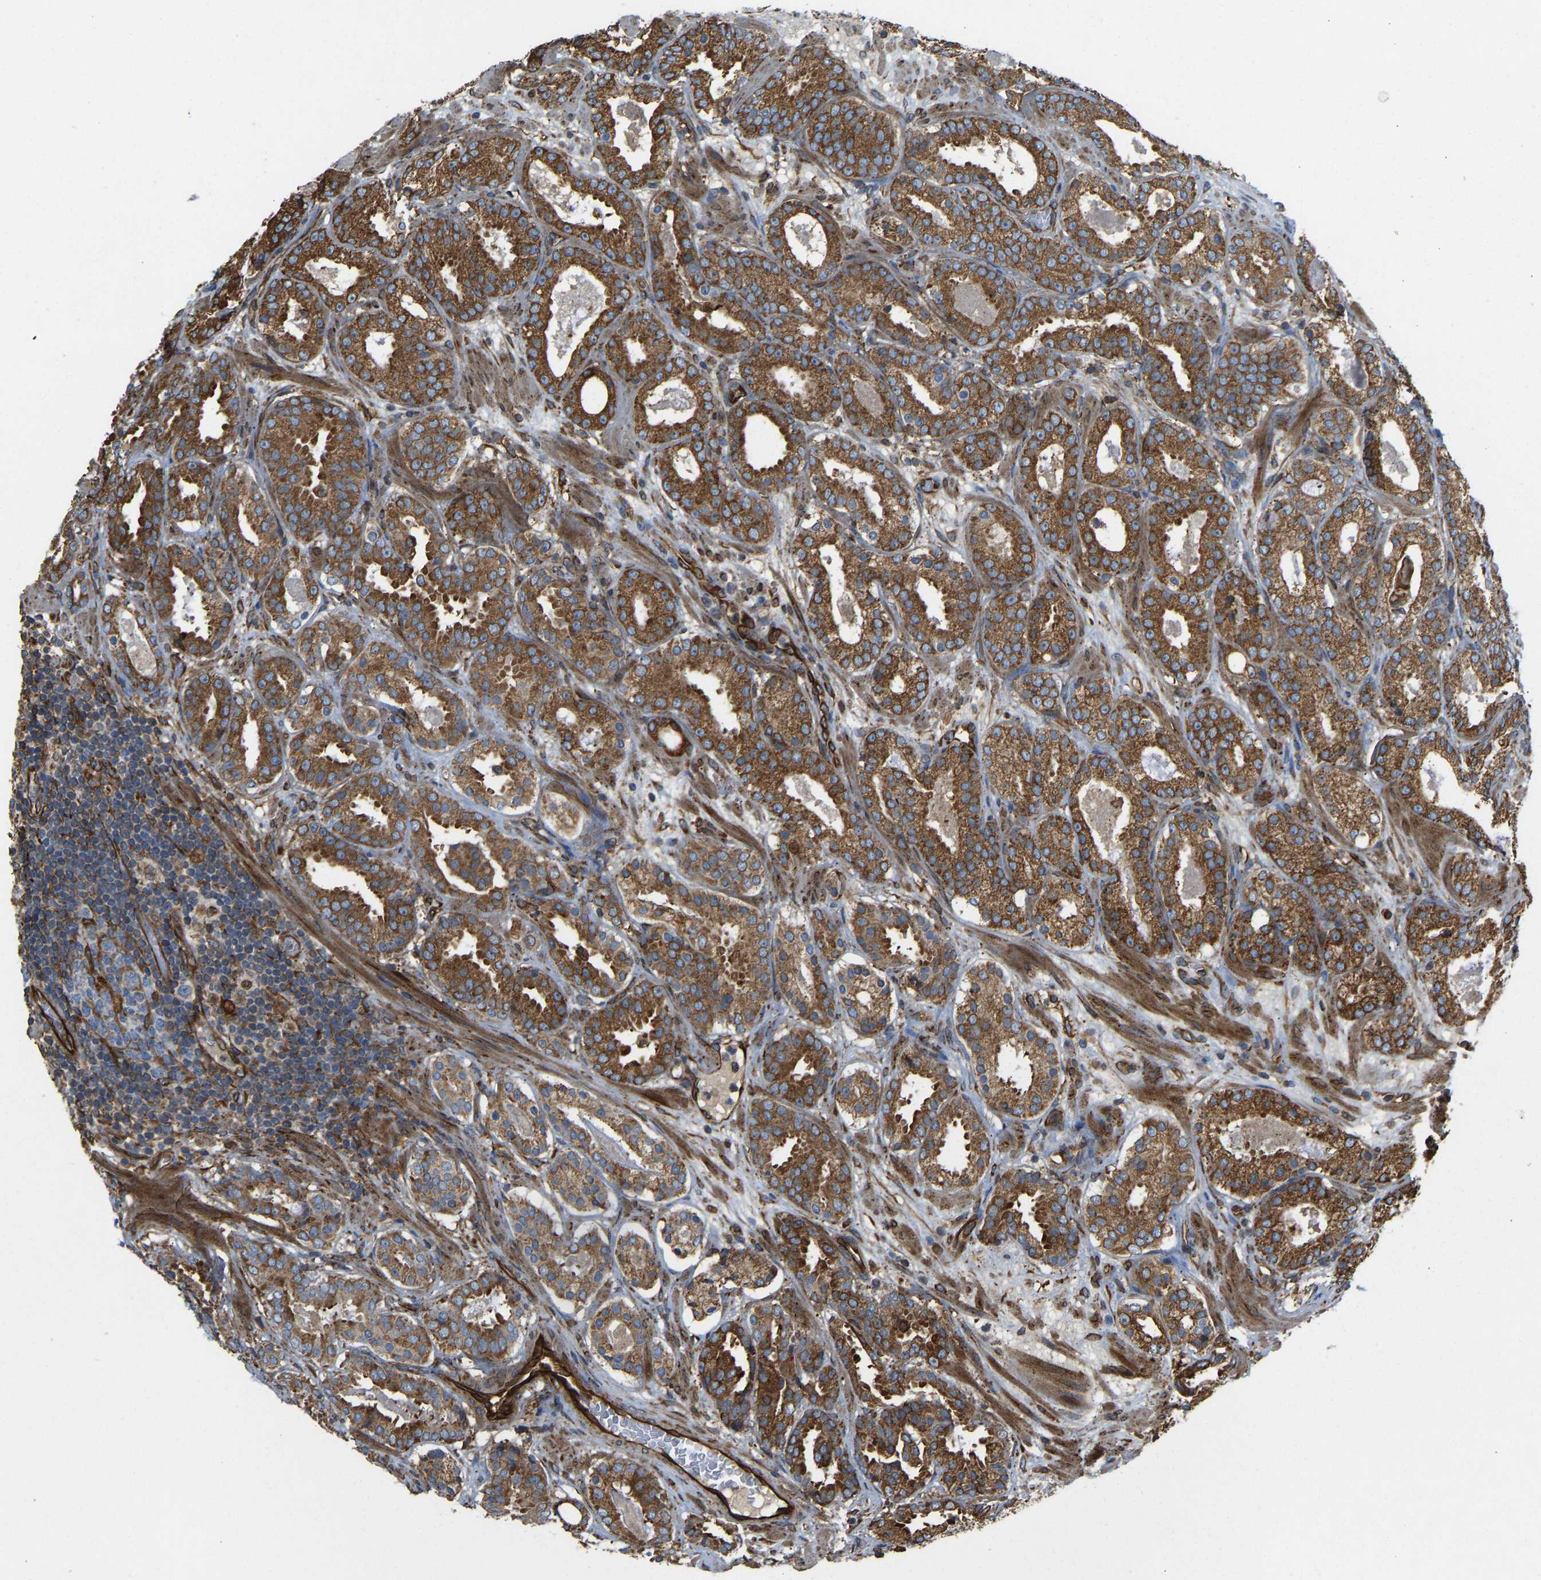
{"staining": {"intensity": "strong", "quantity": ">75%", "location": "cytoplasmic/membranous"}, "tissue": "prostate cancer", "cell_type": "Tumor cells", "image_type": "cancer", "snomed": [{"axis": "morphology", "description": "Adenocarcinoma, Low grade"}, {"axis": "topography", "description": "Prostate"}], "caption": "Tumor cells show high levels of strong cytoplasmic/membranous positivity in approximately >75% of cells in prostate low-grade adenocarcinoma. Nuclei are stained in blue.", "gene": "BEX3", "patient": {"sex": "male", "age": 69}}